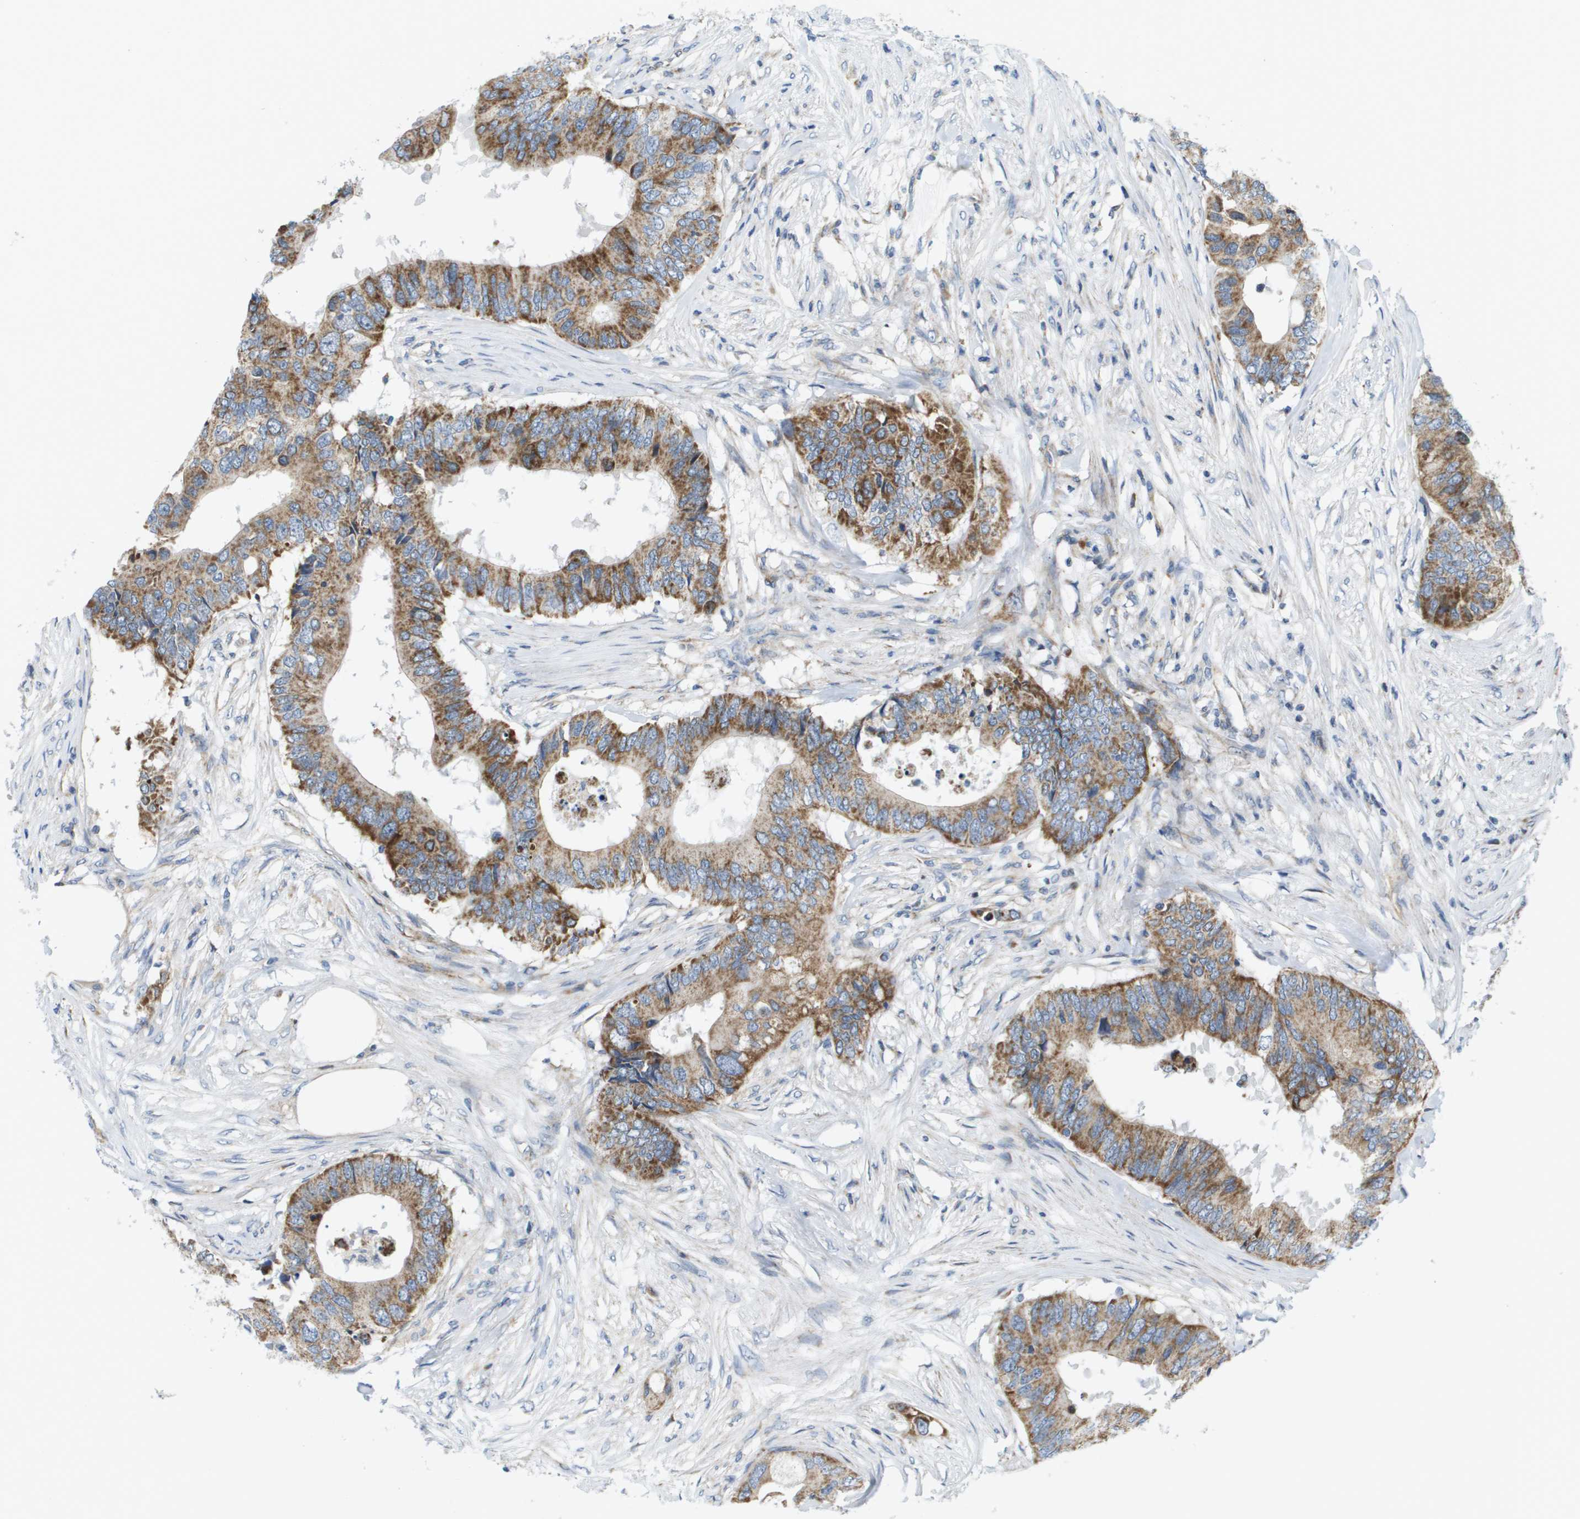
{"staining": {"intensity": "moderate", "quantity": ">75%", "location": "cytoplasmic/membranous"}, "tissue": "colorectal cancer", "cell_type": "Tumor cells", "image_type": "cancer", "snomed": [{"axis": "morphology", "description": "Adenocarcinoma, NOS"}, {"axis": "topography", "description": "Colon"}], "caption": "Protein expression analysis of human adenocarcinoma (colorectal) reveals moderate cytoplasmic/membranous positivity in approximately >75% of tumor cells.", "gene": "KRT23", "patient": {"sex": "male", "age": 71}}